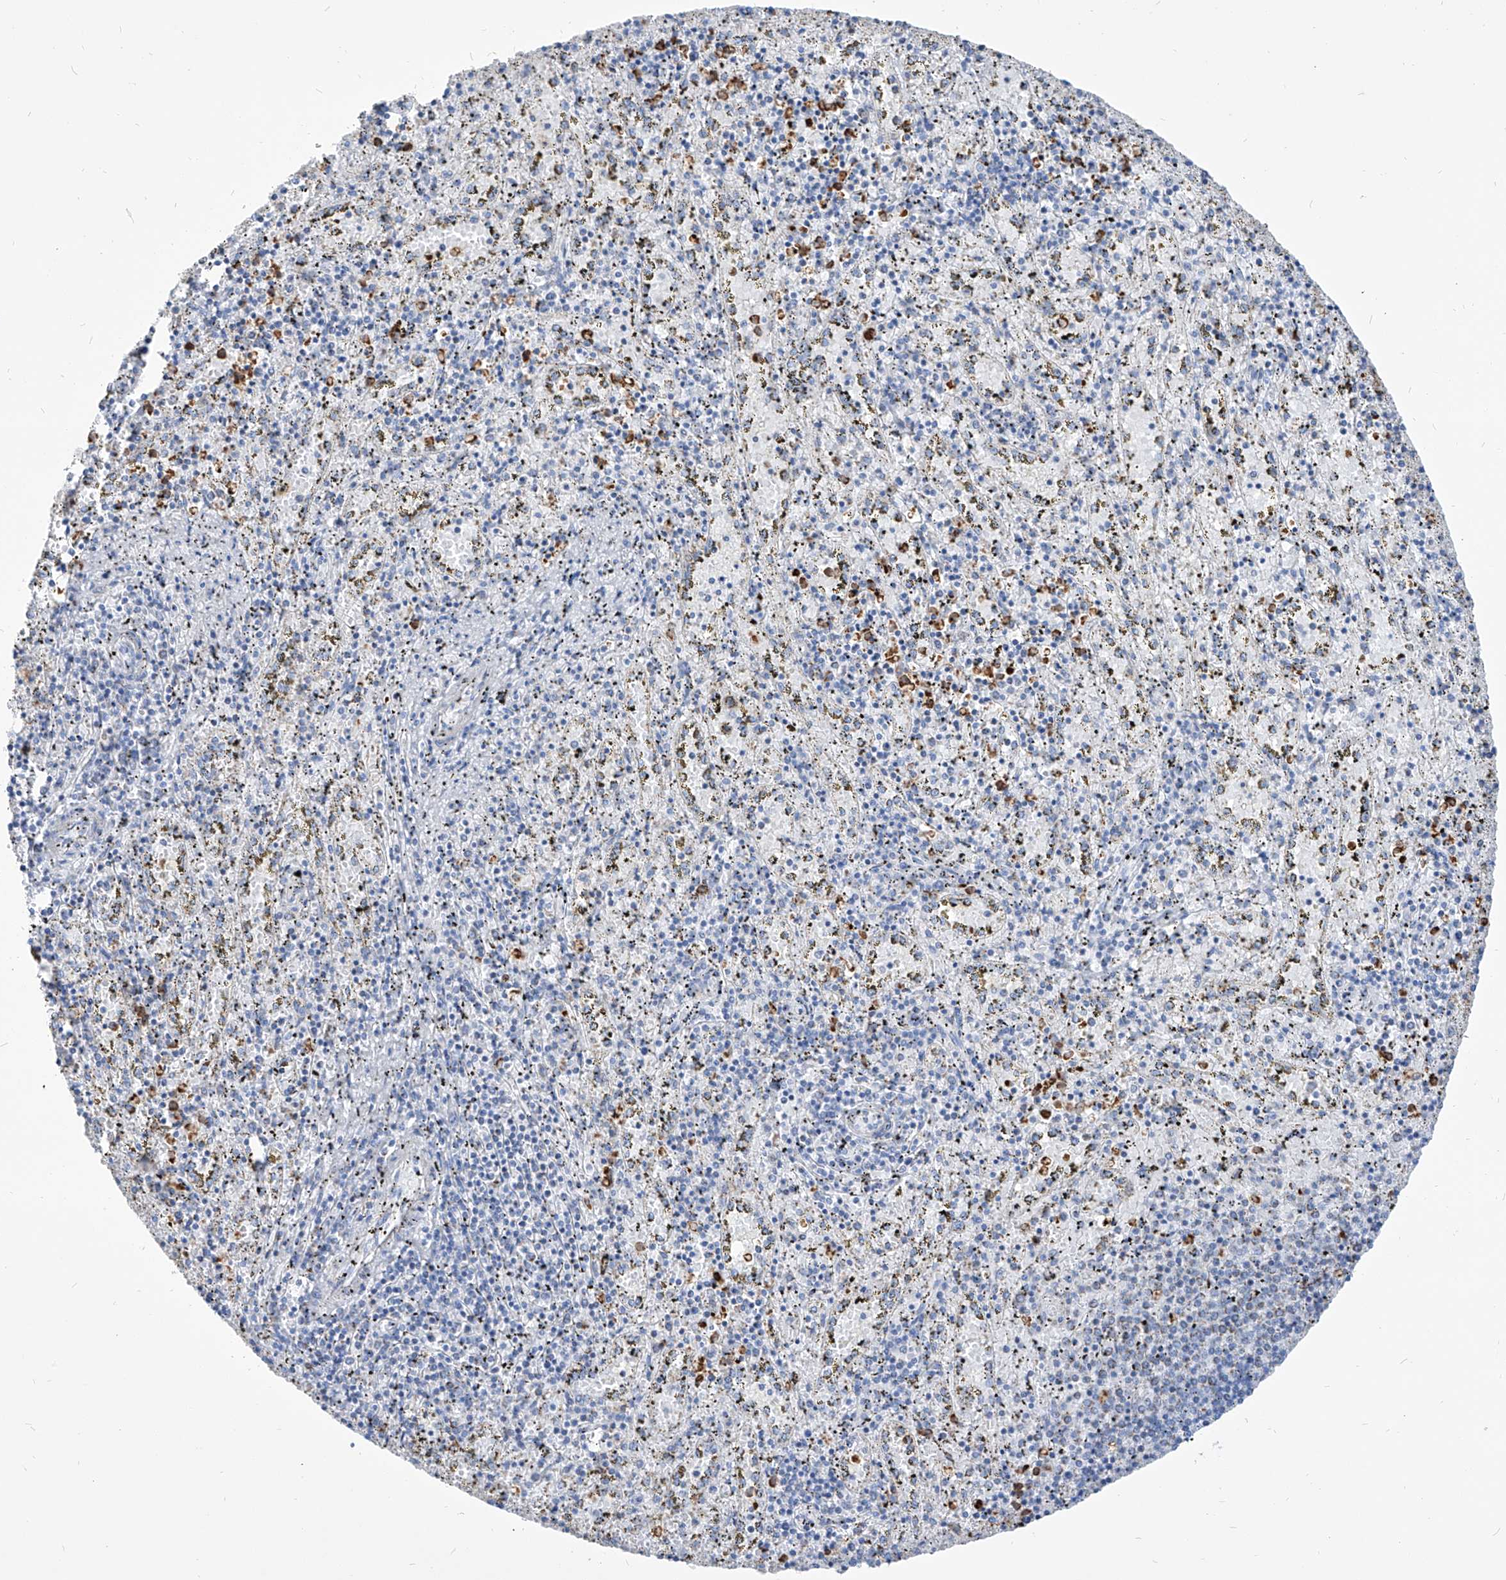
{"staining": {"intensity": "moderate", "quantity": "<25%", "location": "cytoplasmic/membranous"}, "tissue": "spleen", "cell_type": "Cells in red pulp", "image_type": "normal", "snomed": [{"axis": "morphology", "description": "Normal tissue, NOS"}, {"axis": "topography", "description": "Spleen"}], "caption": "The image shows staining of normal spleen, revealing moderate cytoplasmic/membranous protein positivity (brown color) within cells in red pulp.", "gene": "COQ3", "patient": {"sex": "male", "age": 11}}